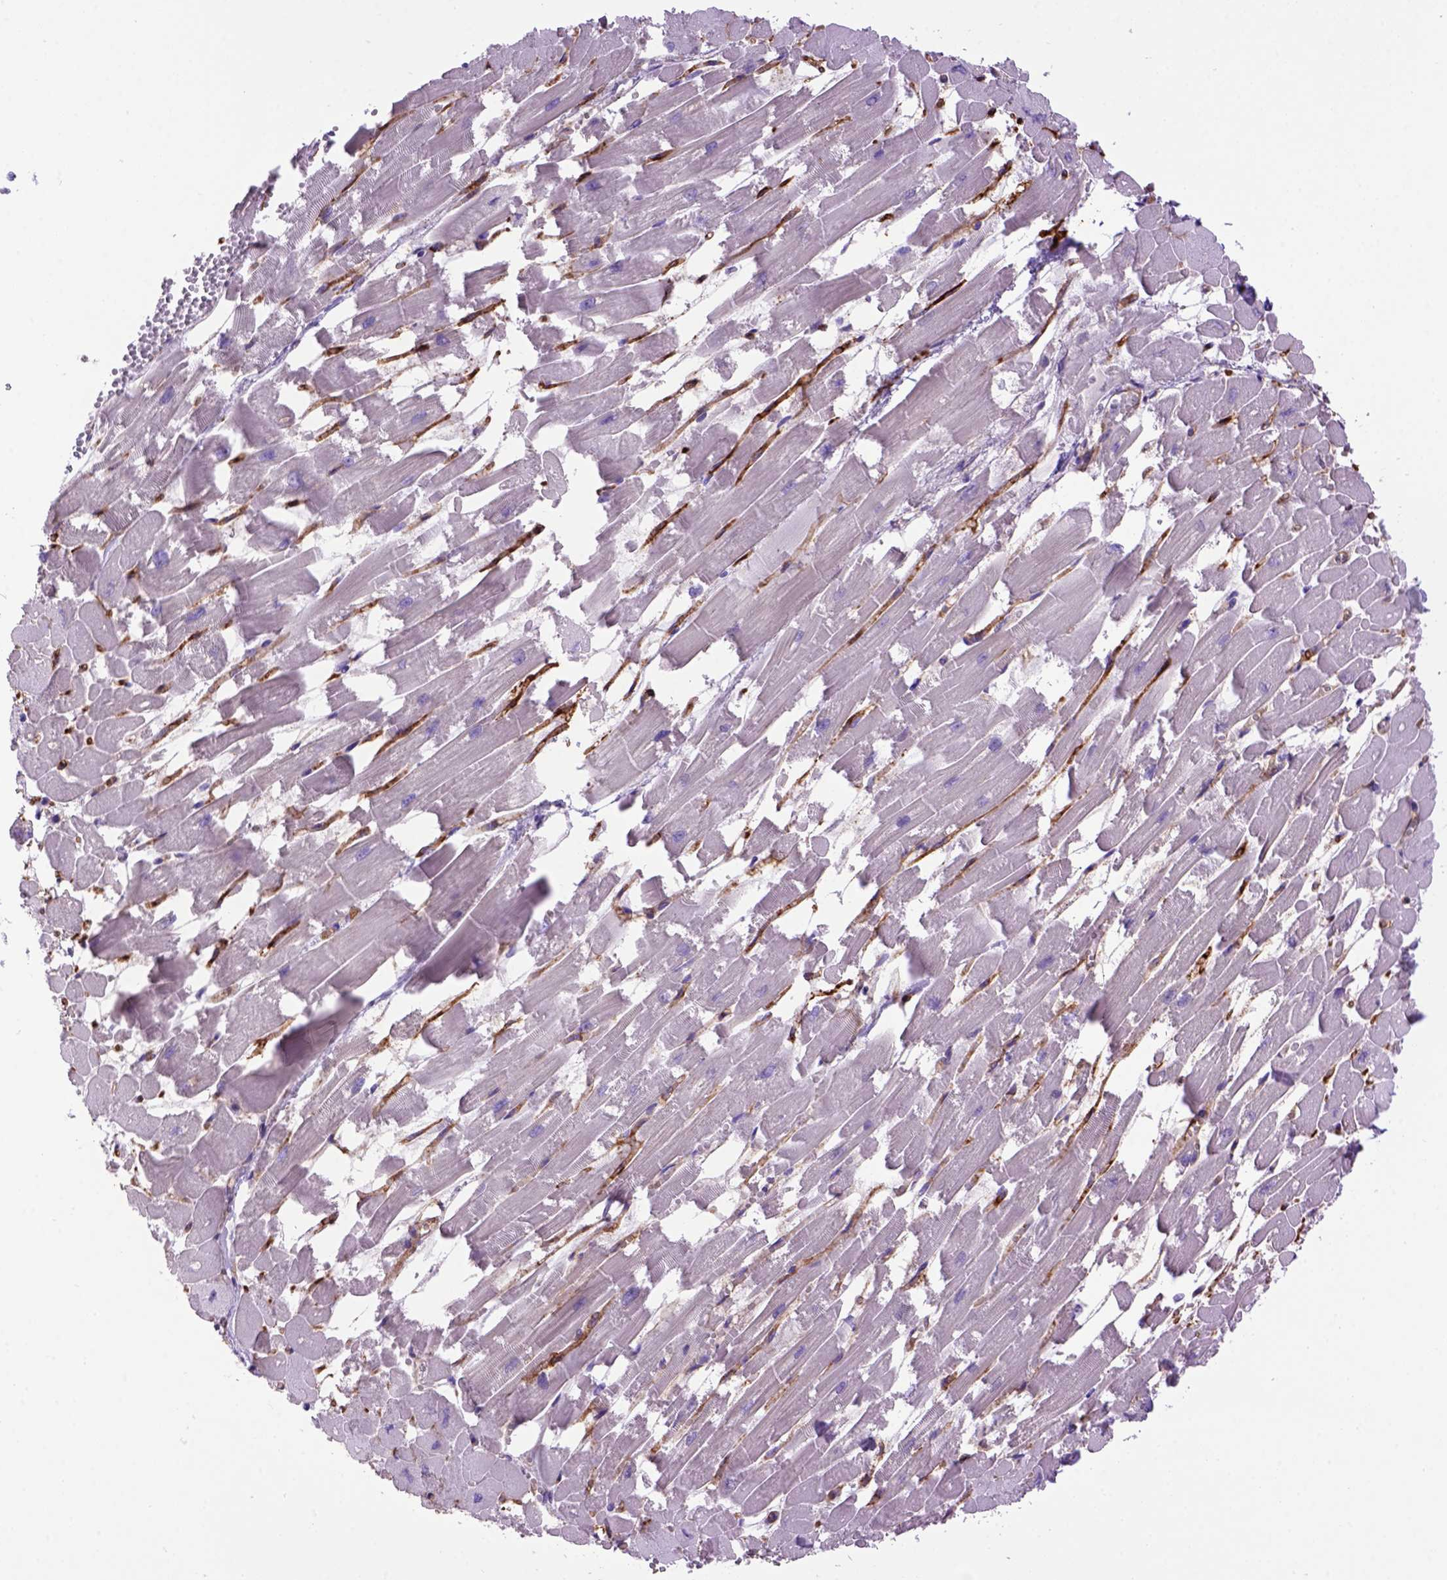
{"staining": {"intensity": "negative", "quantity": "none", "location": "none"}, "tissue": "heart muscle", "cell_type": "Cardiomyocytes", "image_type": "normal", "snomed": [{"axis": "morphology", "description": "Normal tissue, NOS"}, {"axis": "topography", "description": "Heart"}], "caption": "Benign heart muscle was stained to show a protein in brown. There is no significant staining in cardiomyocytes.", "gene": "ENG", "patient": {"sex": "female", "age": 52}}